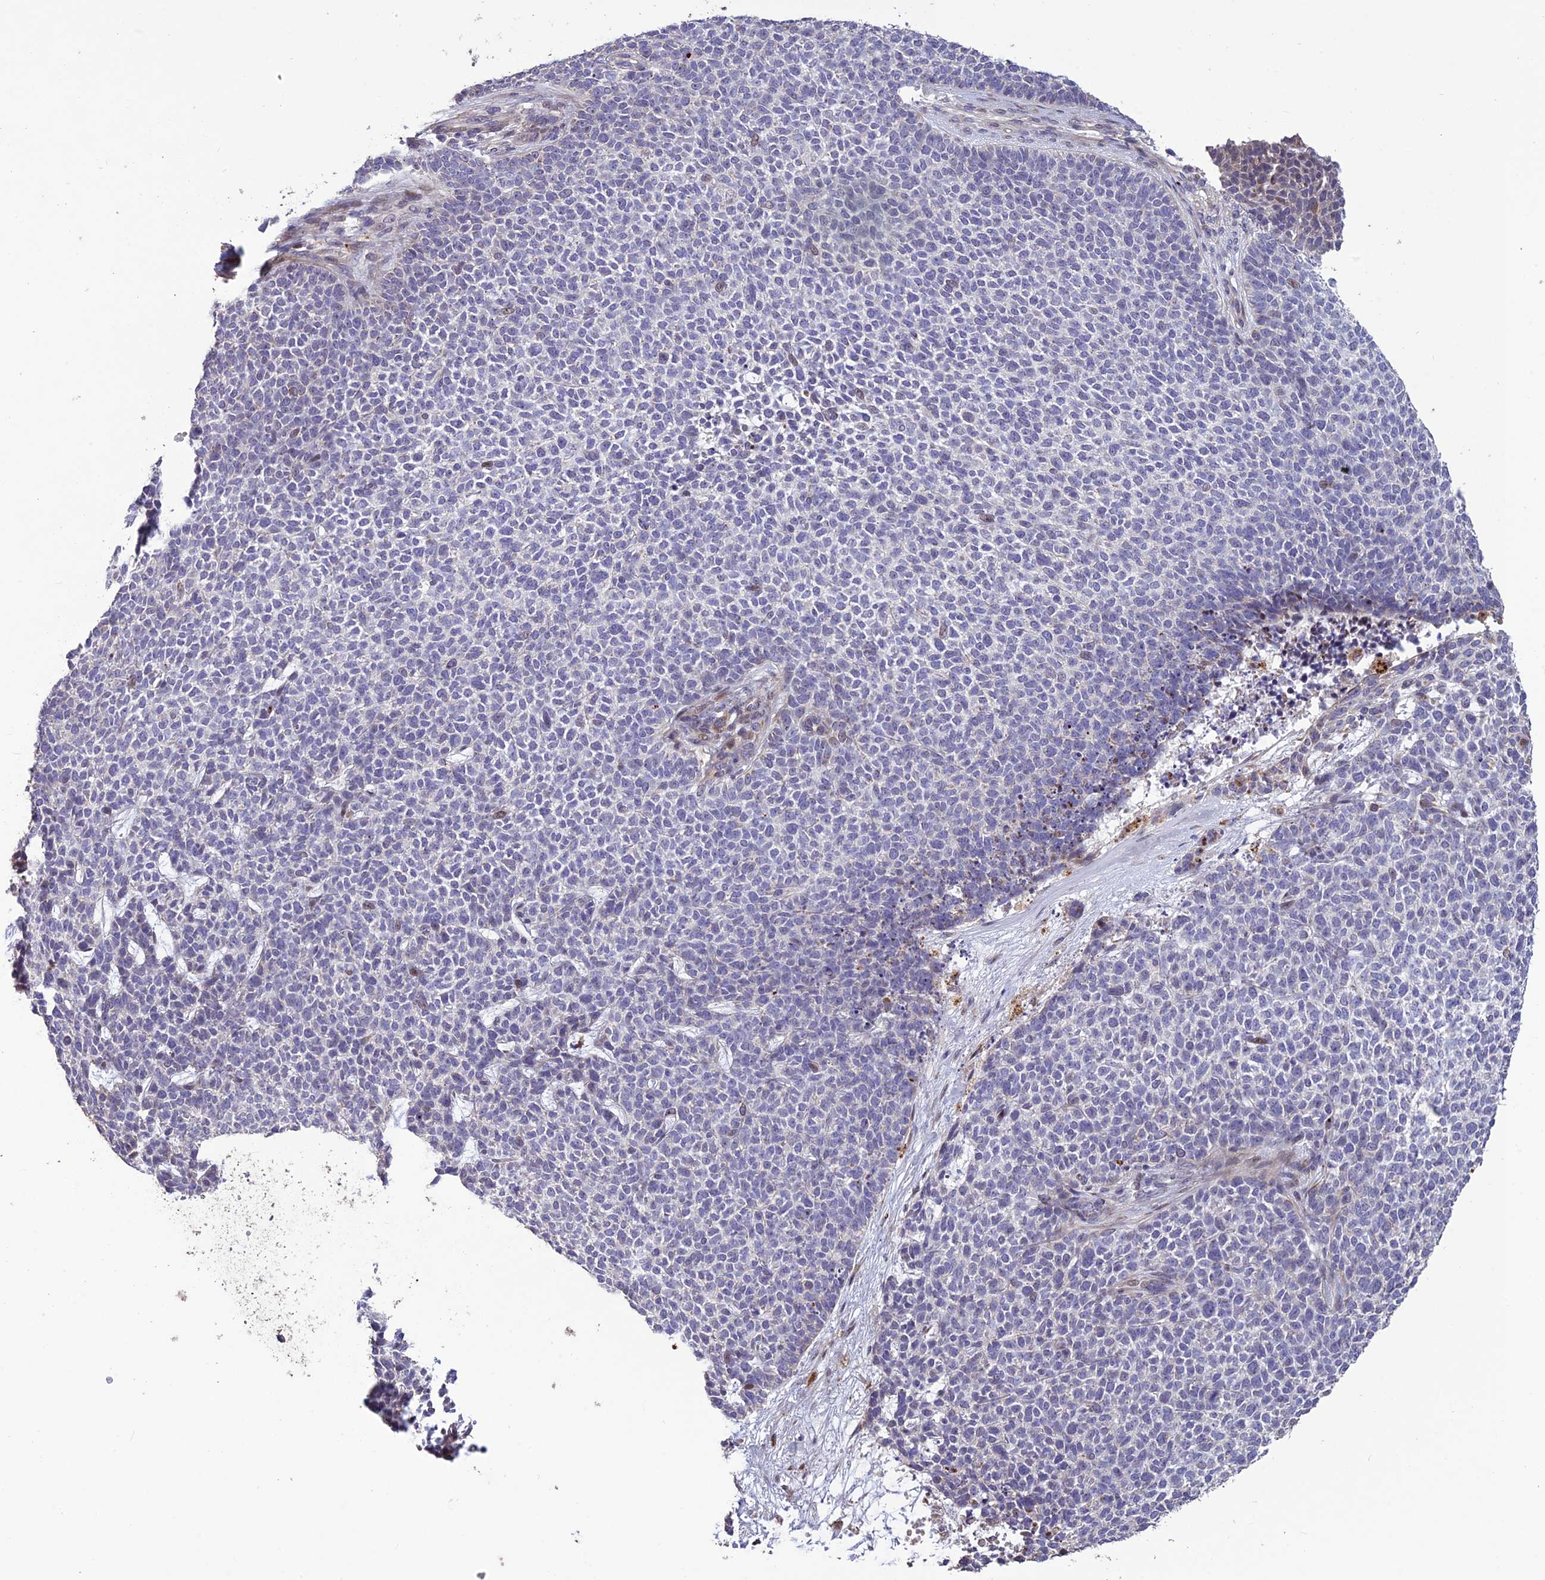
{"staining": {"intensity": "moderate", "quantity": "<25%", "location": "cytoplasmic/membranous"}, "tissue": "skin cancer", "cell_type": "Tumor cells", "image_type": "cancer", "snomed": [{"axis": "morphology", "description": "Basal cell carcinoma"}, {"axis": "topography", "description": "Skin"}], "caption": "Human skin cancer (basal cell carcinoma) stained with a protein marker demonstrates moderate staining in tumor cells.", "gene": "SPG21", "patient": {"sex": "female", "age": 84}}